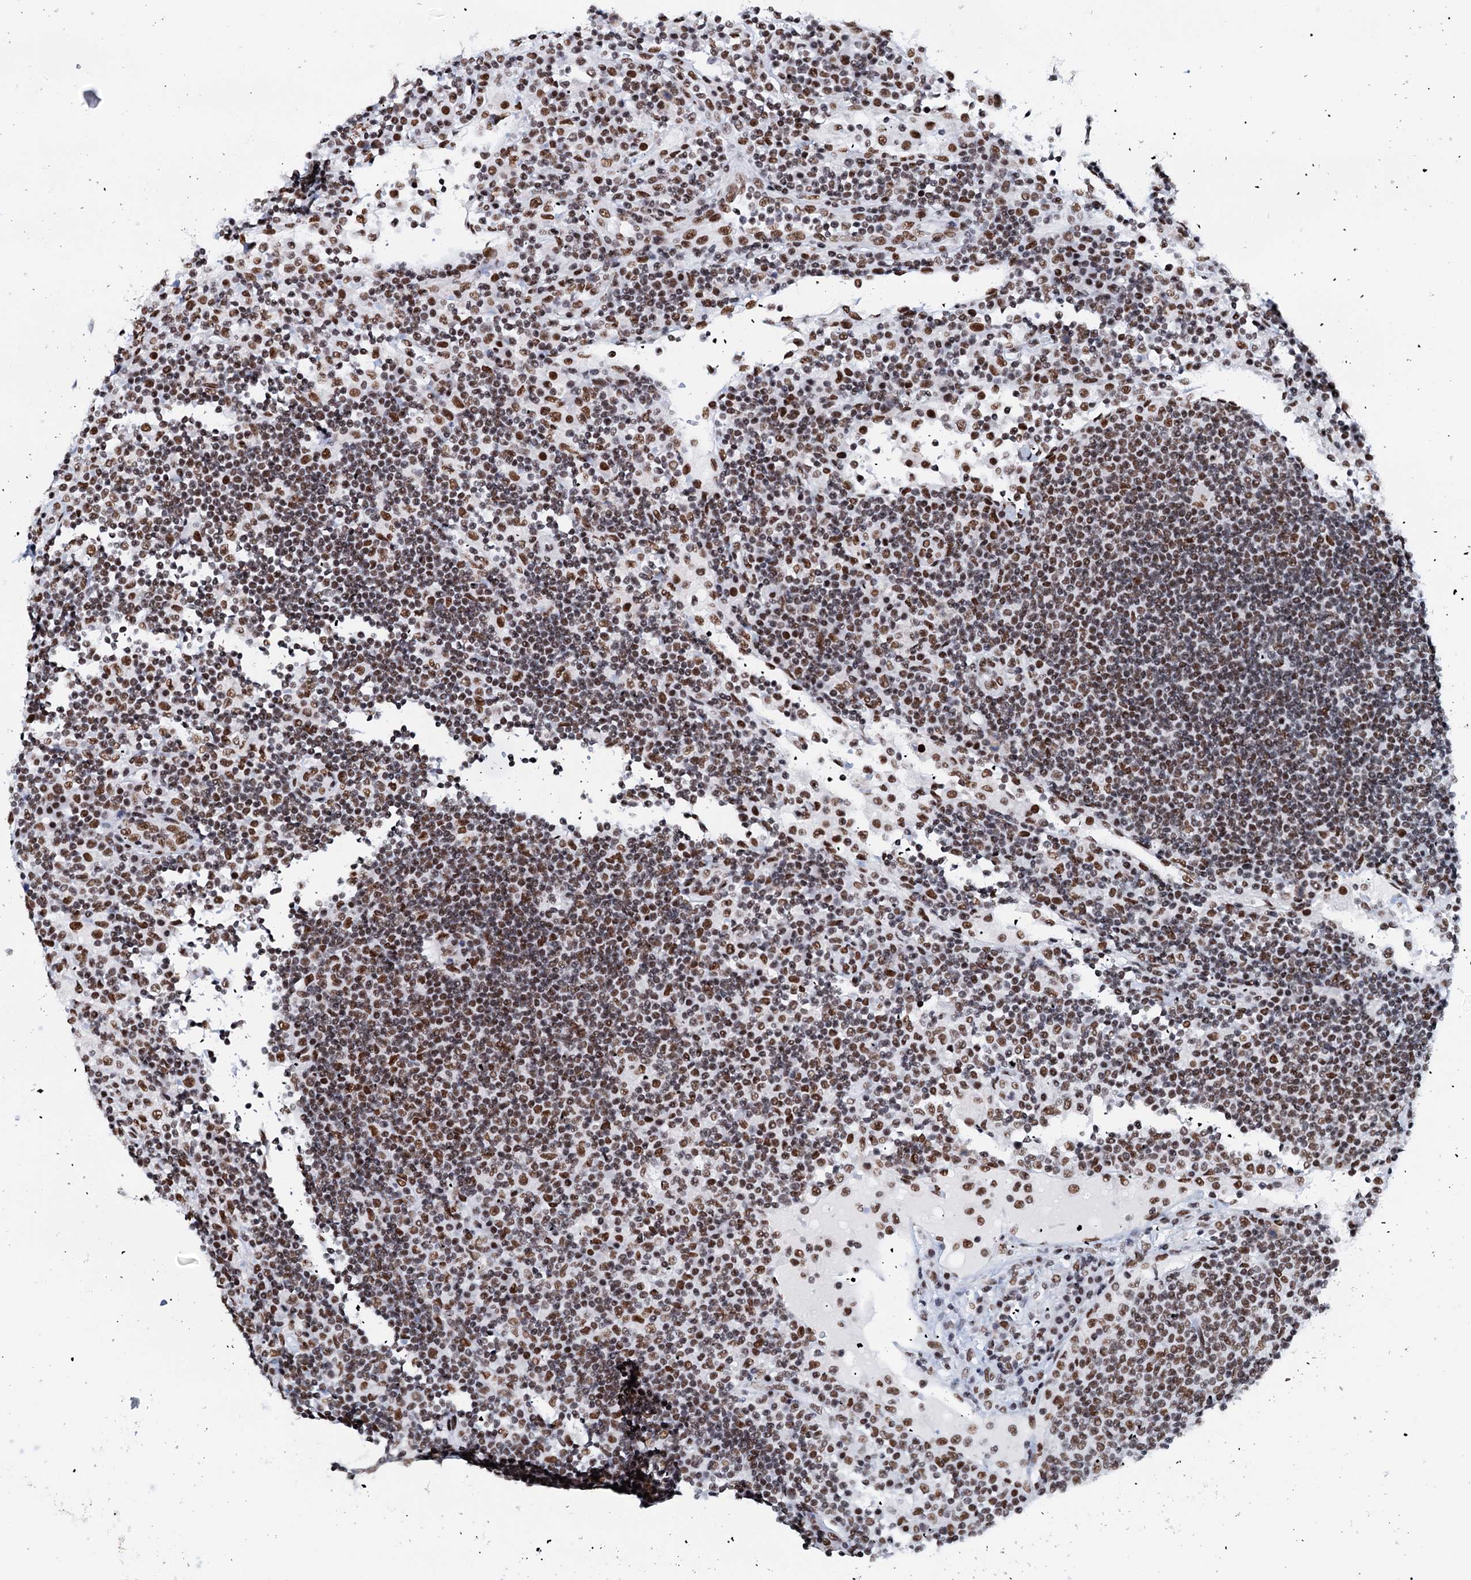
{"staining": {"intensity": "strong", "quantity": ">75%", "location": "nuclear"}, "tissue": "lymph node", "cell_type": "Germinal center cells", "image_type": "normal", "snomed": [{"axis": "morphology", "description": "Normal tissue, NOS"}, {"axis": "topography", "description": "Lymph node"}], "caption": "Germinal center cells reveal high levels of strong nuclear positivity in approximately >75% of cells in benign lymph node. Nuclei are stained in blue.", "gene": "SLTM", "patient": {"sex": "female", "age": 53}}